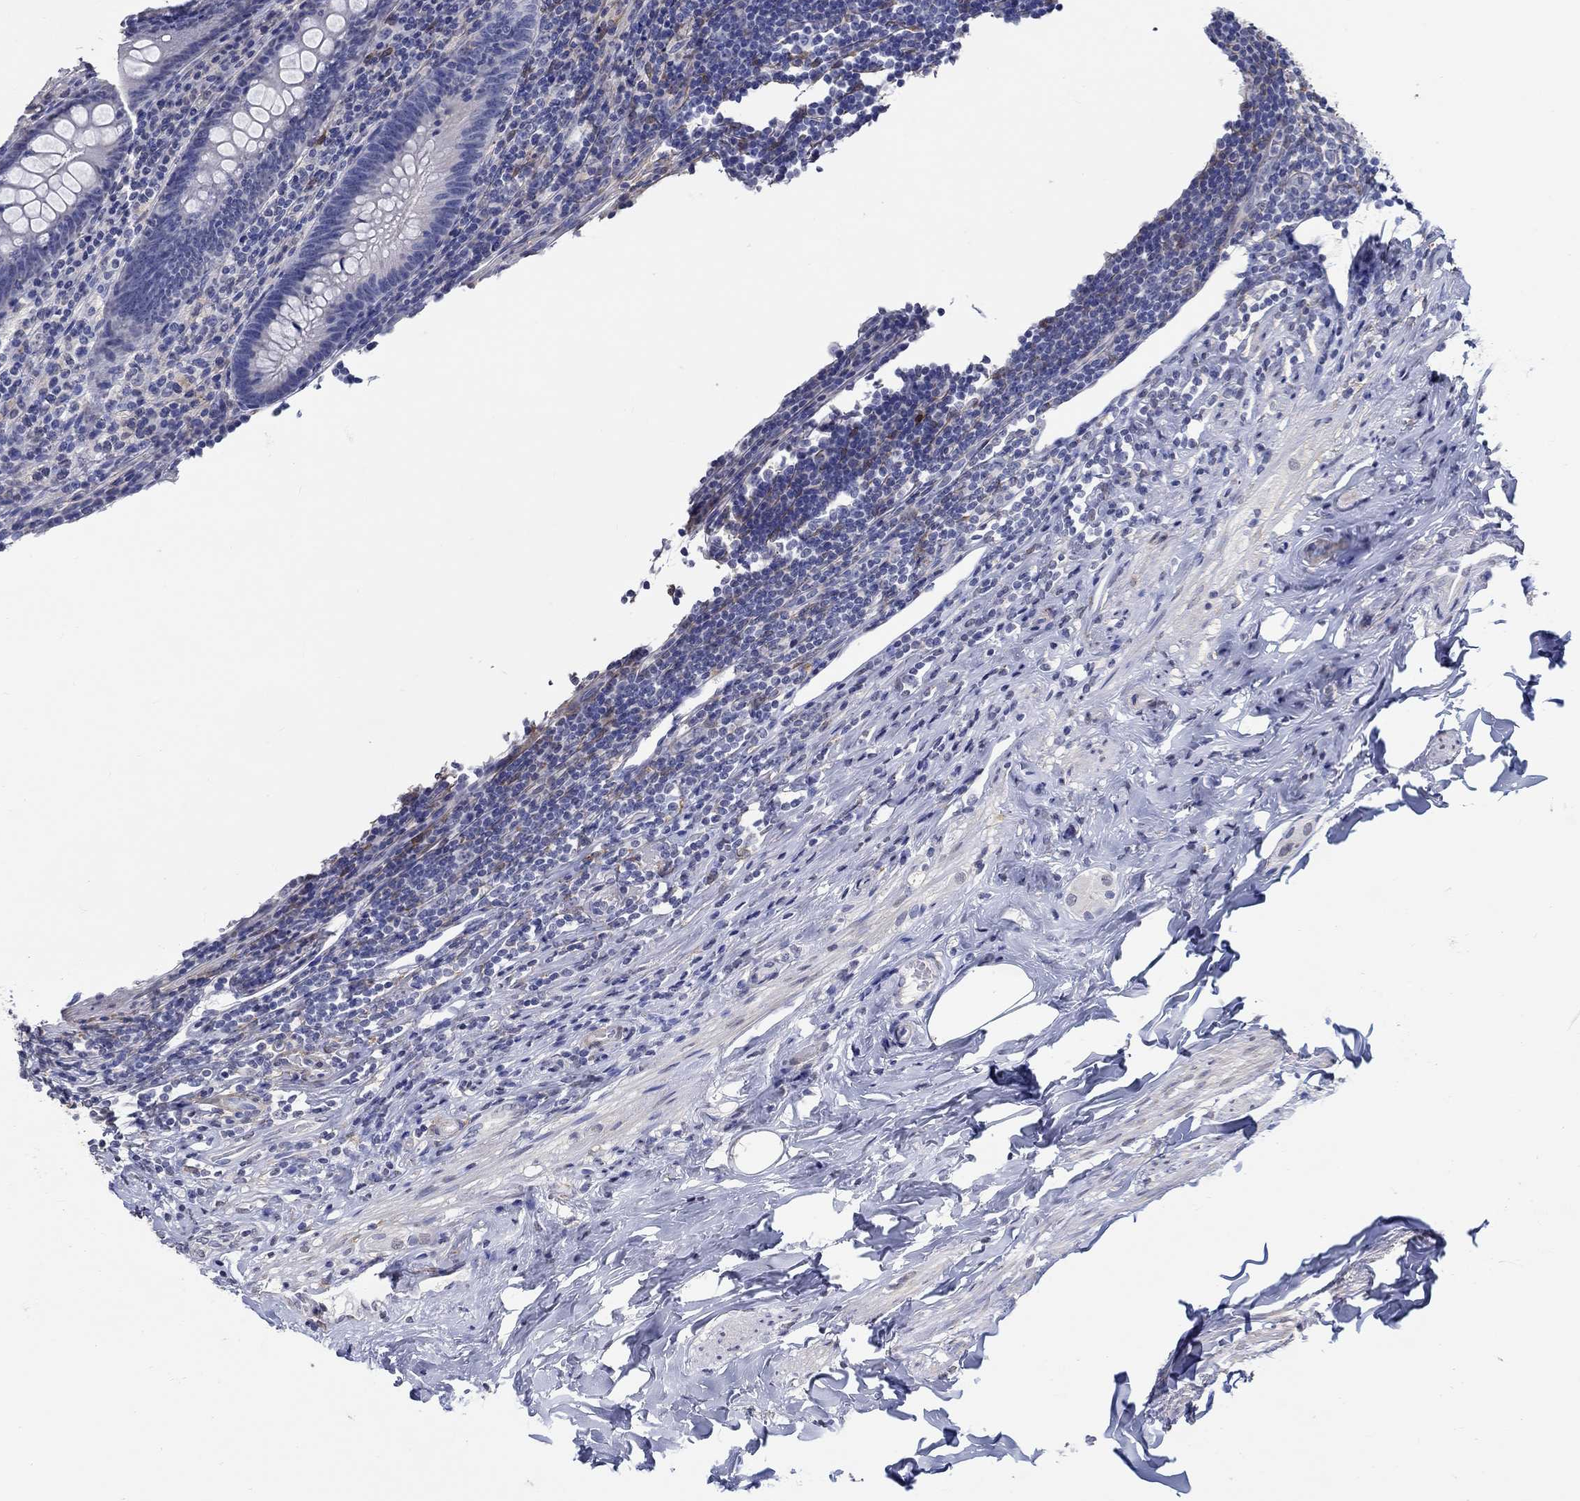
{"staining": {"intensity": "negative", "quantity": "none", "location": "none"}, "tissue": "appendix", "cell_type": "Glandular cells", "image_type": "normal", "snomed": [{"axis": "morphology", "description": "Normal tissue, NOS"}, {"axis": "topography", "description": "Appendix"}], "caption": "Glandular cells are negative for protein expression in benign human appendix. (DAB (3,3'-diaminobenzidine) immunohistochemistry, high magnification).", "gene": "PDE1B", "patient": {"sex": "male", "age": 47}}